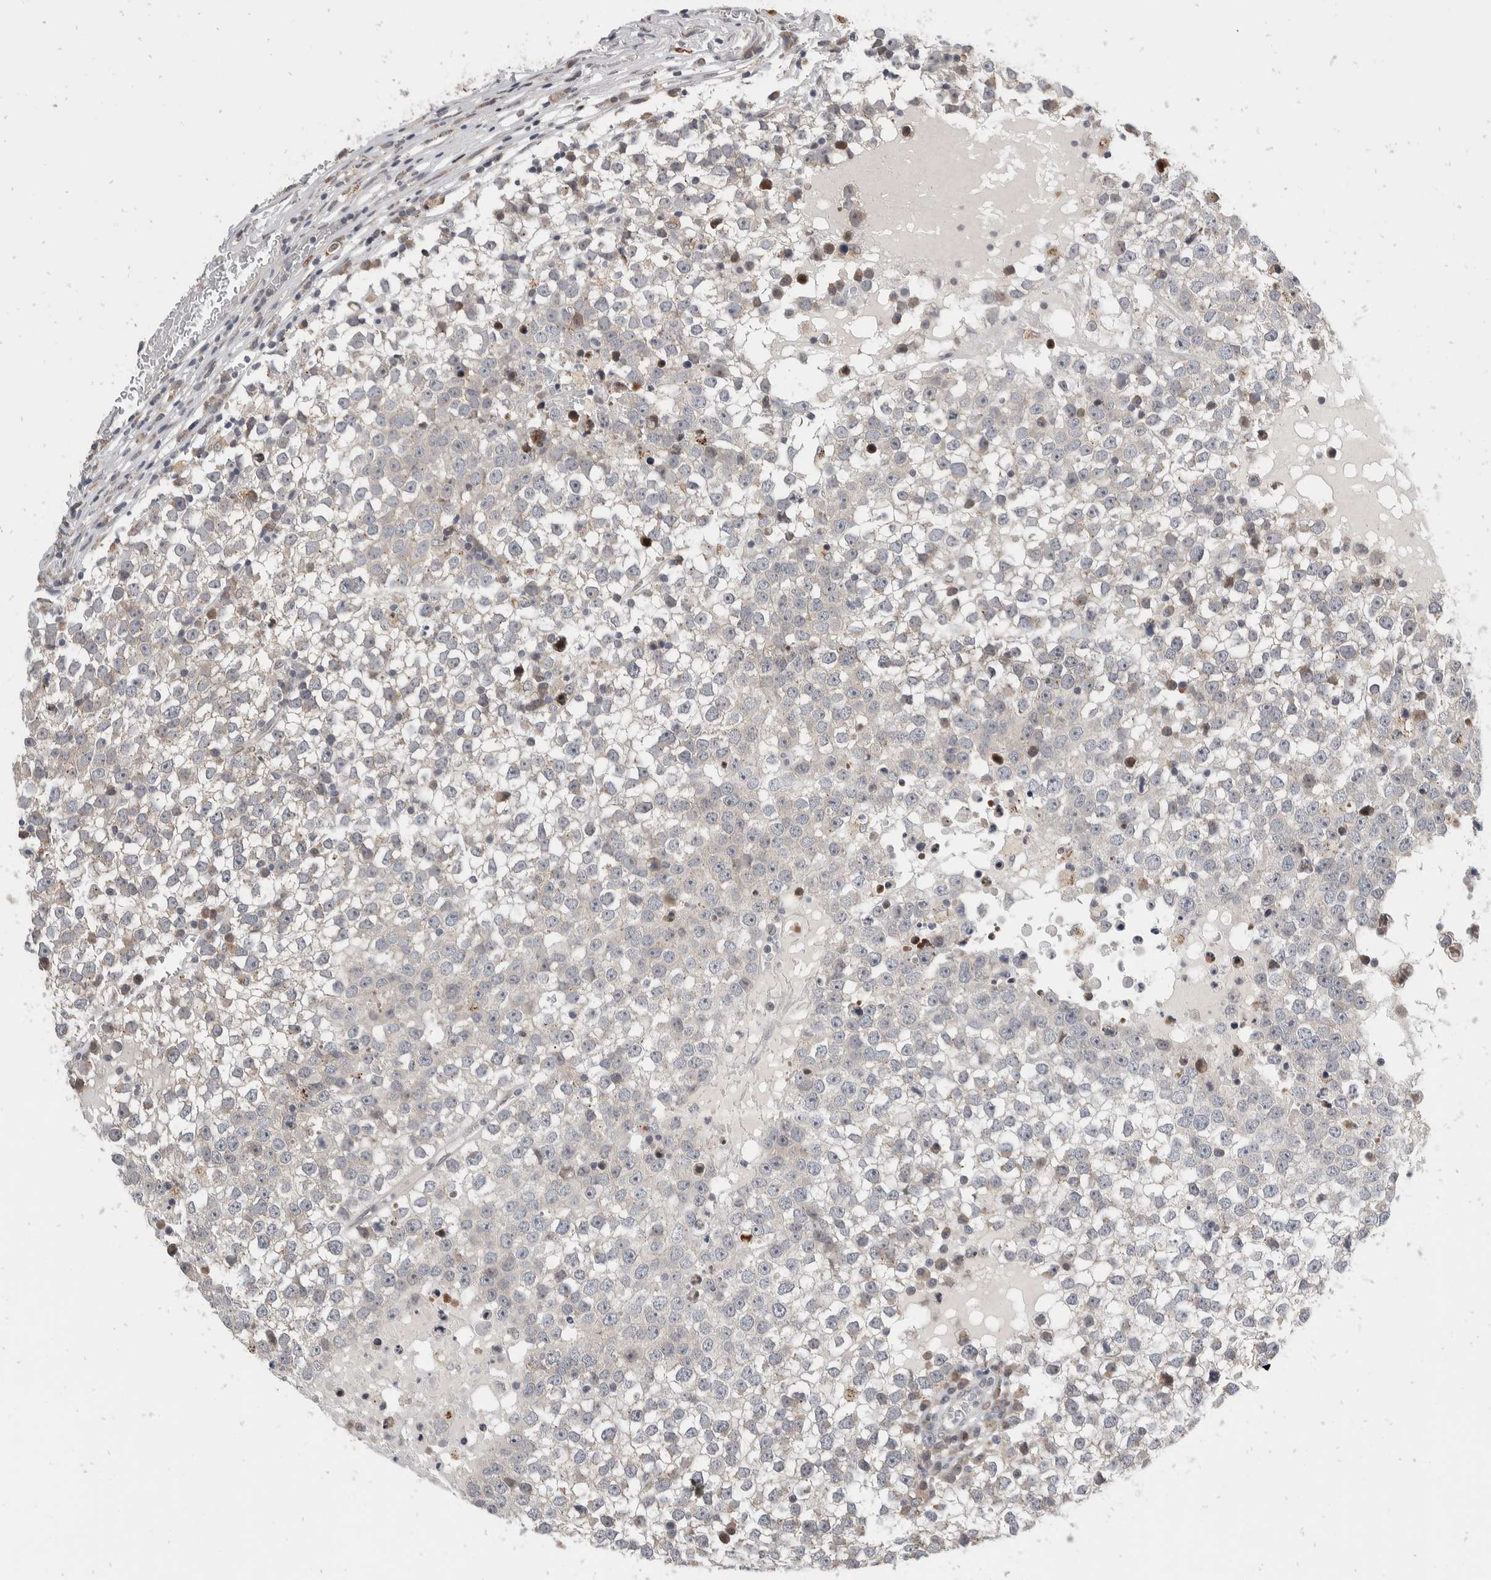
{"staining": {"intensity": "weak", "quantity": "<25%", "location": "cytoplasmic/membranous"}, "tissue": "testis cancer", "cell_type": "Tumor cells", "image_type": "cancer", "snomed": [{"axis": "morphology", "description": "Seminoma, NOS"}, {"axis": "topography", "description": "Testis"}], "caption": "Protein analysis of seminoma (testis) demonstrates no significant staining in tumor cells. Nuclei are stained in blue.", "gene": "ZNF703", "patient": {"sex": "male", "age": 65}}